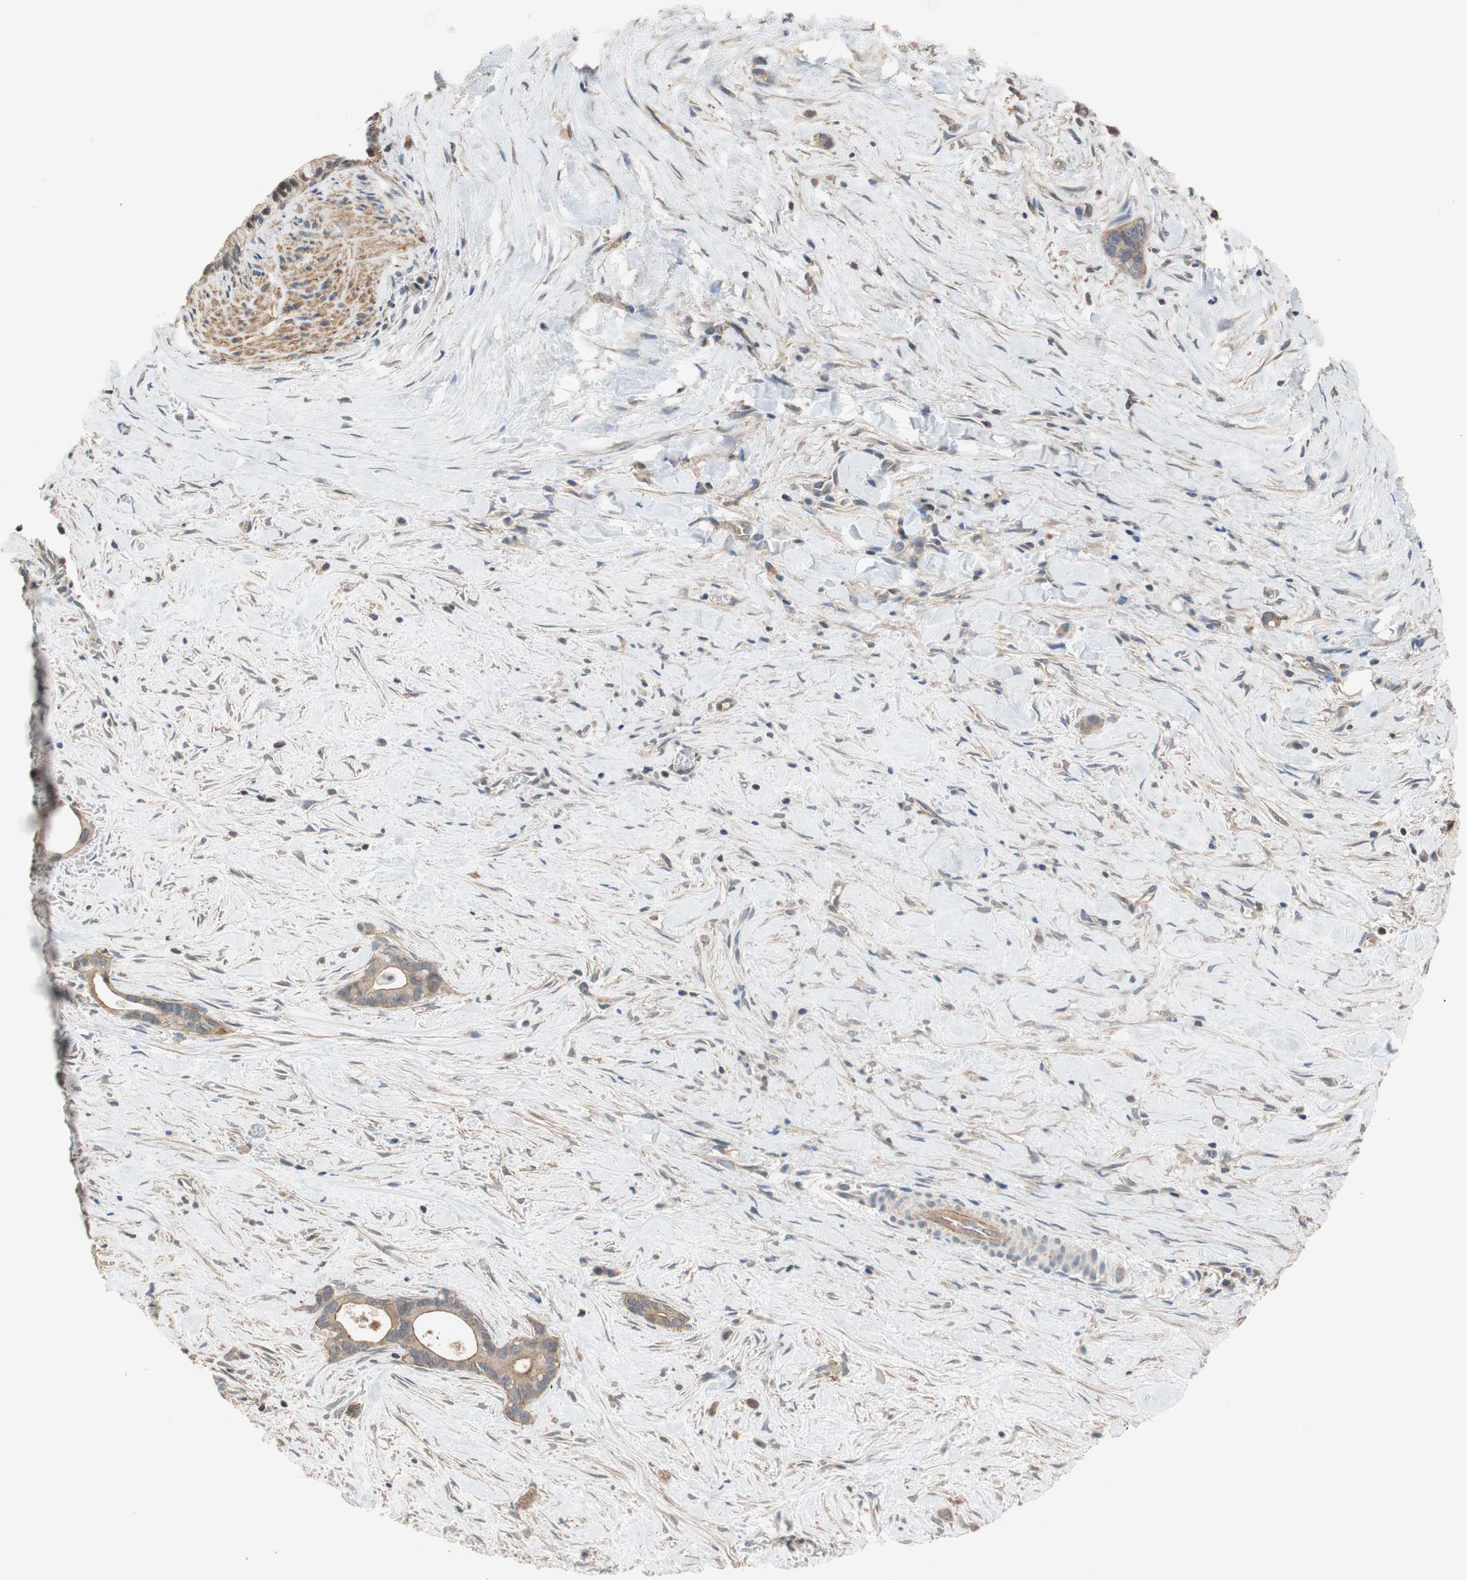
{"staining": {"intensity": "moderate", "quantity": ">75%", "location": "cytoplasmic/membranous"}, "tissue": "liver cancer", "cell_type": "Tumor cells", "image_type": "cancer", "snomed": [{"axis": "morphology", "description": "Cholangiocarcinoma"}, {"axis": "topography", "description": "Liver"}], "caption": "Protein staining shows moderate cytoplasmic/membranous expression in about >75% of tumor cells in liver cancer (cholangiocarcinoma).", "gene": "MAP4K2", "patient": {"sex": "female", "age": 55}}